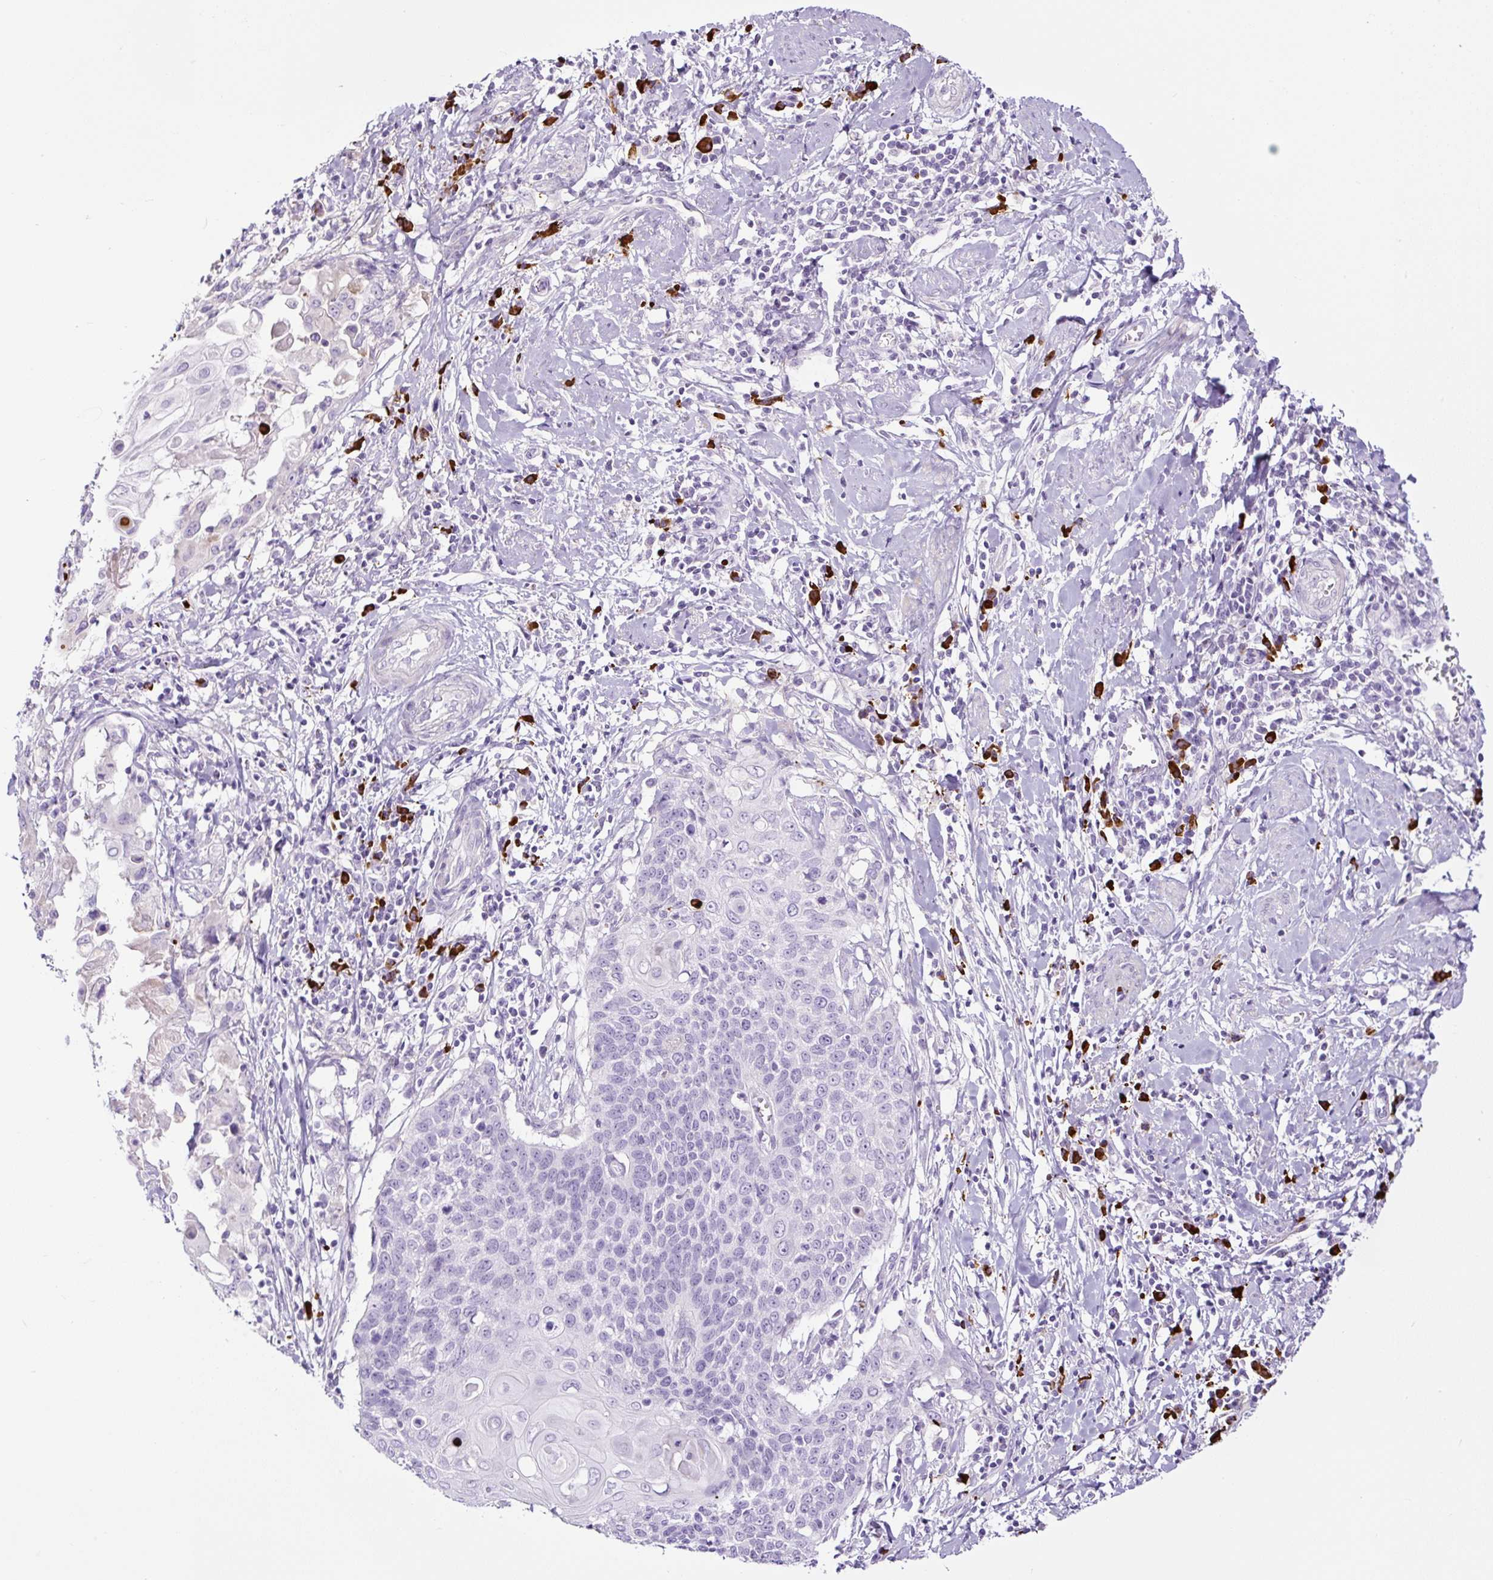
{"staining": {"intensity": "negative", "quantity": "none", "location": "none"}, "tissue": "cervical cancer", "cell_type": "Tumor cells", "image_type": "cancer", "snomed": [{"axis": "morphology", "description": "Squamous cell carcinoma, NOS"}, {"axis": "topography", "description": "Cervix"}], "caption": "High magnification brightfield microscopy of cervical cancer (squamous cell carcinoma) stained with DAB (brown) and counterstained with hematoxylin (blue): tumor cells show no significant positivity.", "gene": "RNF212B", "patient": {"sex": "female", "age": 39}}